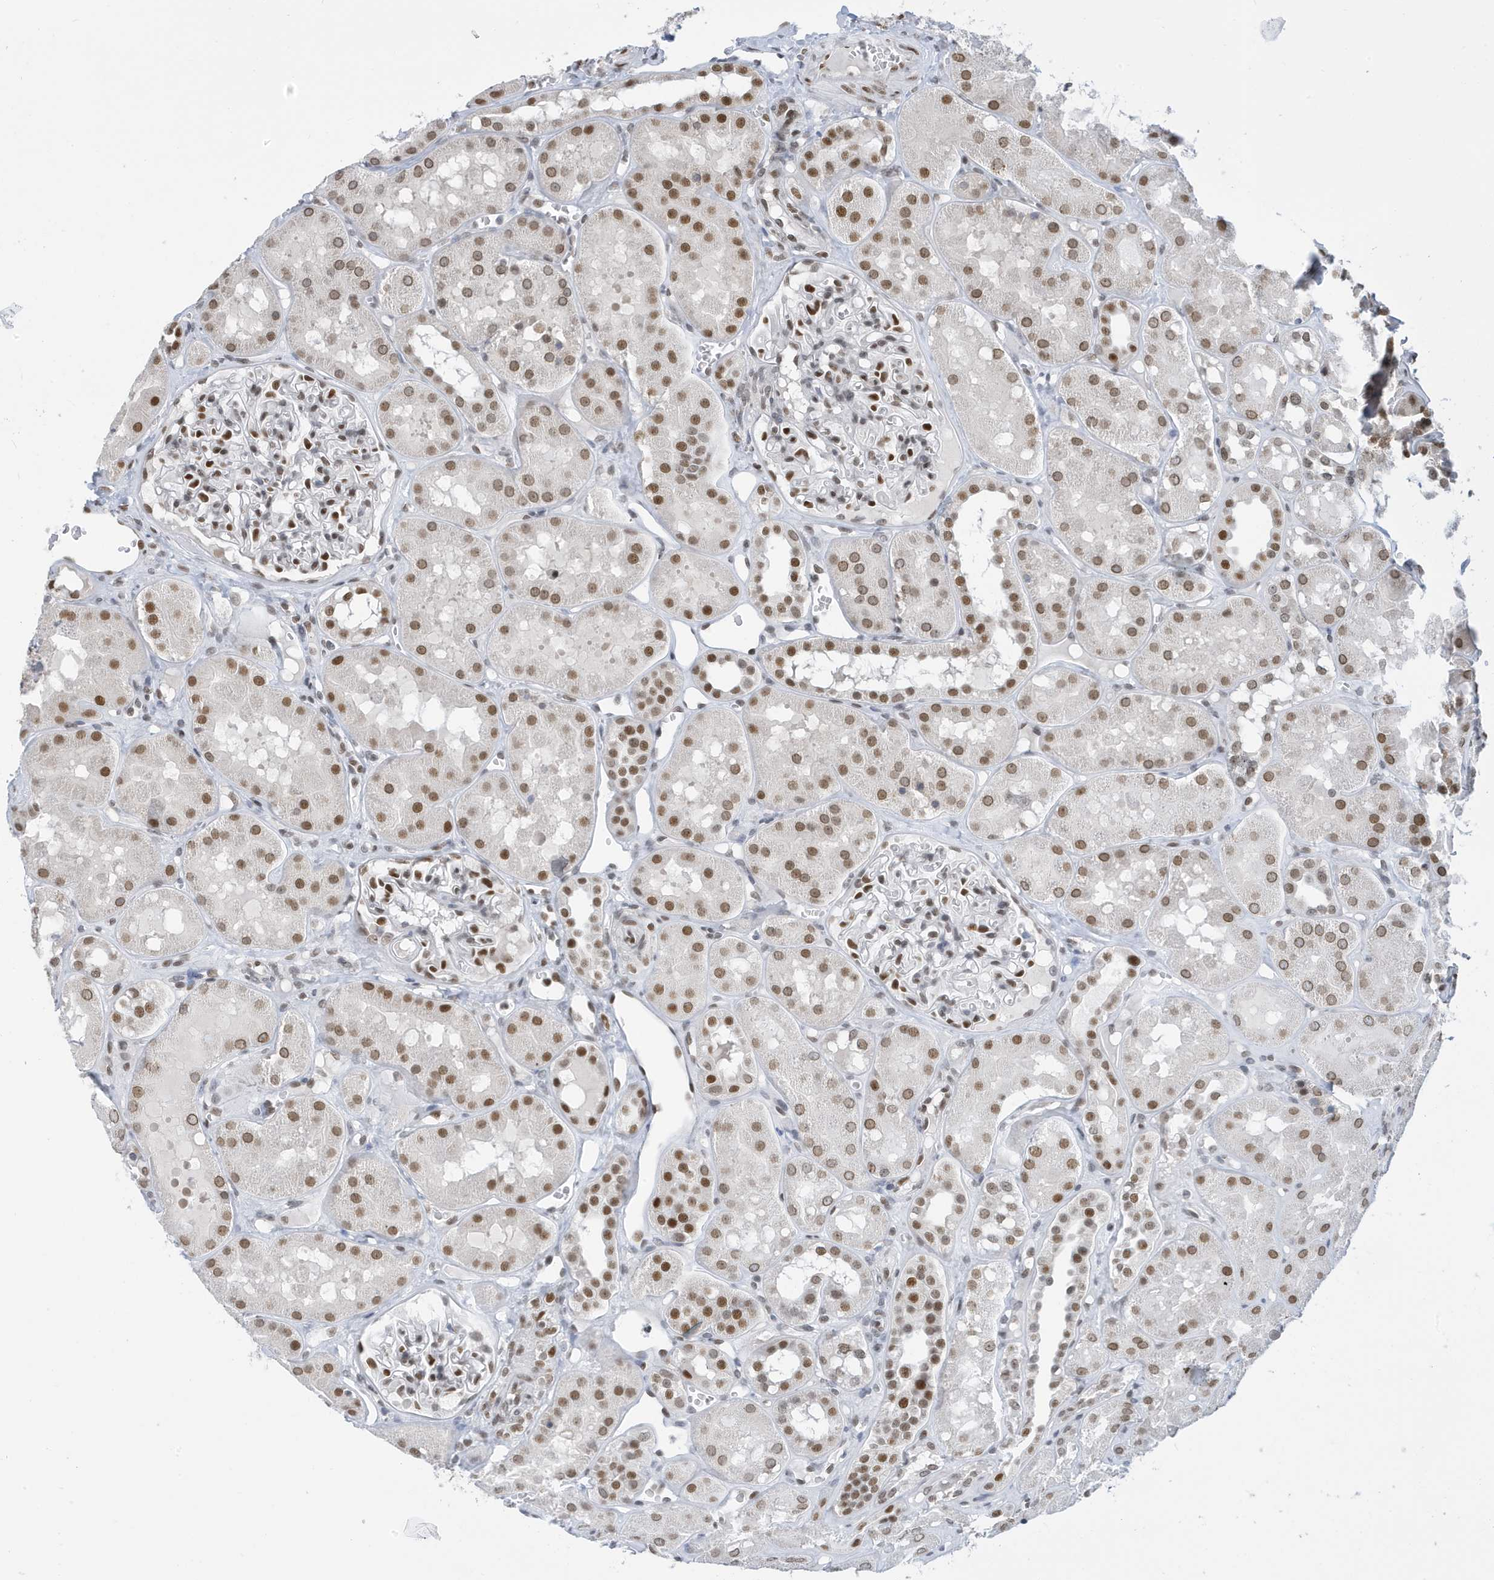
{"staining": {"intensity": "strong", "quantity": "25%-75%", "location": "nuclear"}, "tissue": "kidney", "cell_type": "Cells in glomeruli", "image_type": "normal", "snomed": [{"axis": "morphology", "description": "Normal tissue, NOS"}, {"axis": "topography", "description": "Kidney"}], "caption": "This image shows immunohistochemistry staining of normal kidney, with high strong nuclear staining in approximately 25%-75% of cells in glomeruli.", "gene": "PCYT1A", "patient": {"sex": "male", "age": 16}}